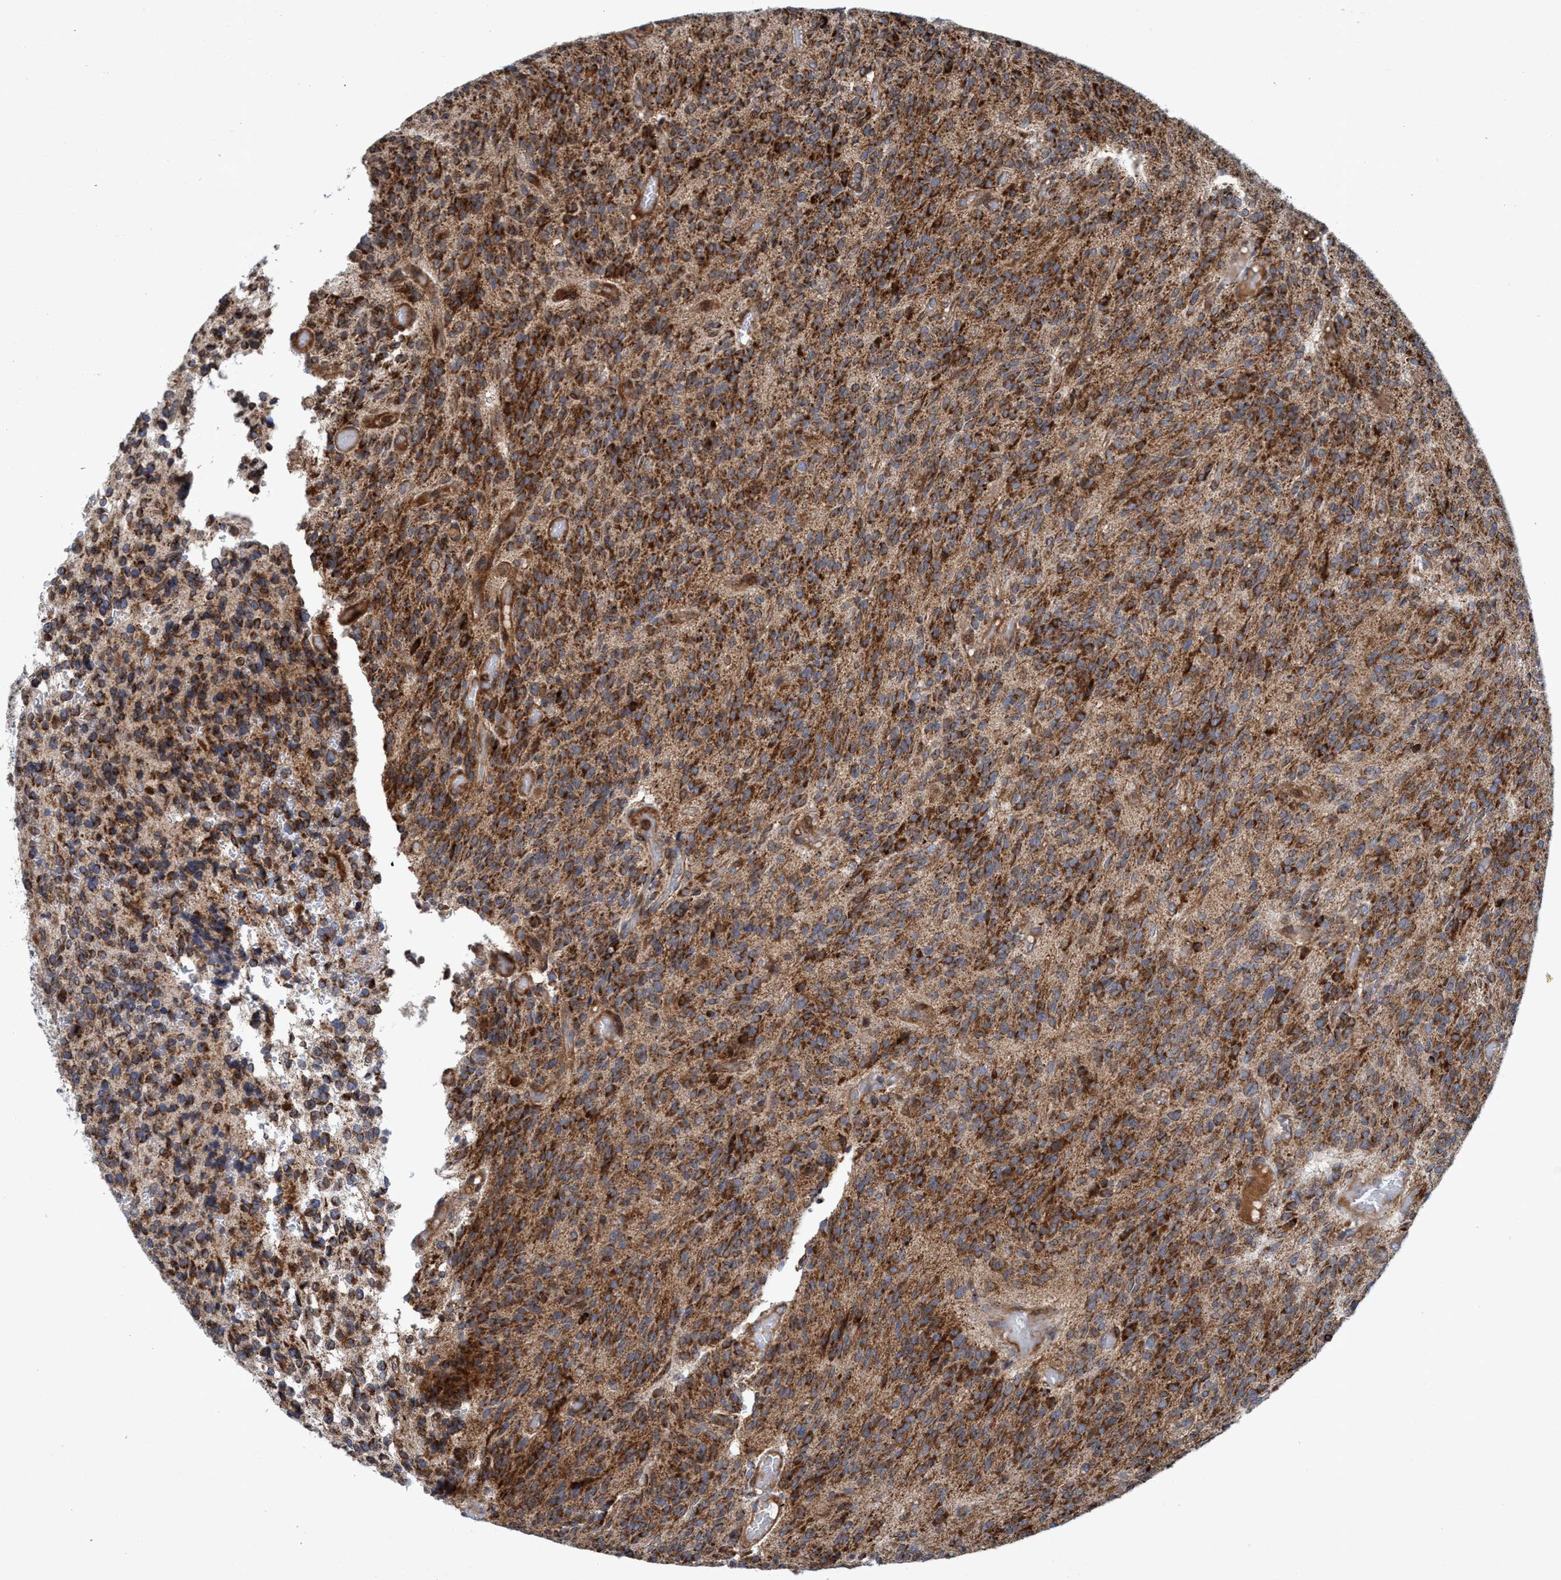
{"staining": {"intensity": "strong", "quantity": ">75%", "location": "cytoplasmic/membranous"}, "tissue": "glioma", "cell_type": "Tumor cells", "image_type": "cancer", "snomed": [{"axis": "morphology", "description": "Glioma, malignant, High grade"}, {"axis": "topography", "description": "Brain"}], "caption": "Human high-grade glioma (malignant) stained with a protein marker demonstrates strong staining in tumor cells.", "gene": "SLC16A3", "patient": {"sex": "male", "age": 34}}